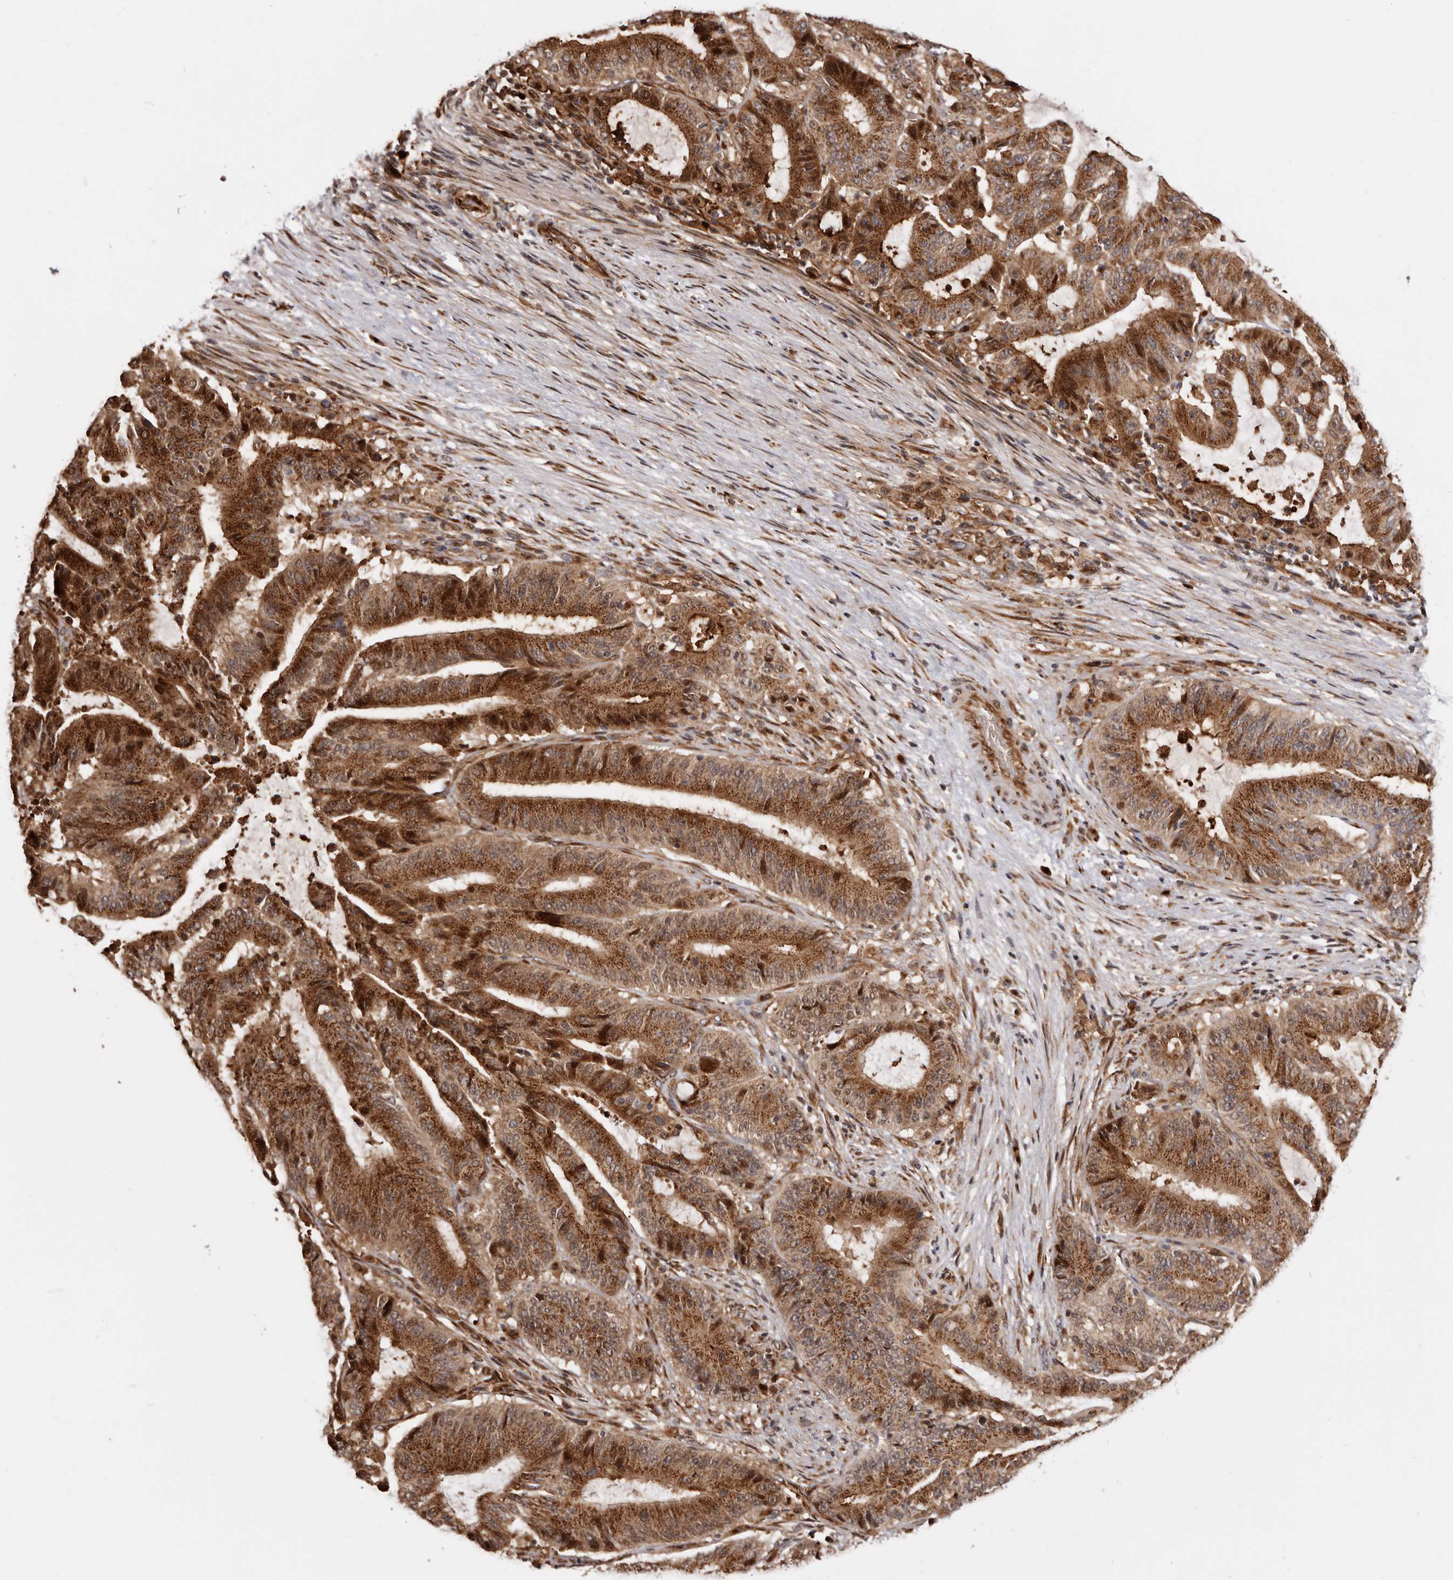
{"staining": {"intensity": "strong", "quantity": ">75%", "location": "cytoplasmic/membranous,nuclear"}, "tissue": "liver cancer", "cell_type": "Tumor cells", "image_type": "cancer", "snomed": [{"axis": "morphology", "description": "Normal tissue, NOS"}, {"axis": "morphology", "description": "Cholangiocarcinoma"}, {"axis": "topography", "description": "Liver"}, {"axis": "topography", "description": "Peripheral nerve tissue"}], "caption": "The photomicrograph shows staining of cholangiocarcinoma (liver), revealing strong cytoplasmic/membranous and nuclear protein expression (brown color) within tumor cells.", "gene": "GPR27", "patient": {"sex": "female", "age": 73}}